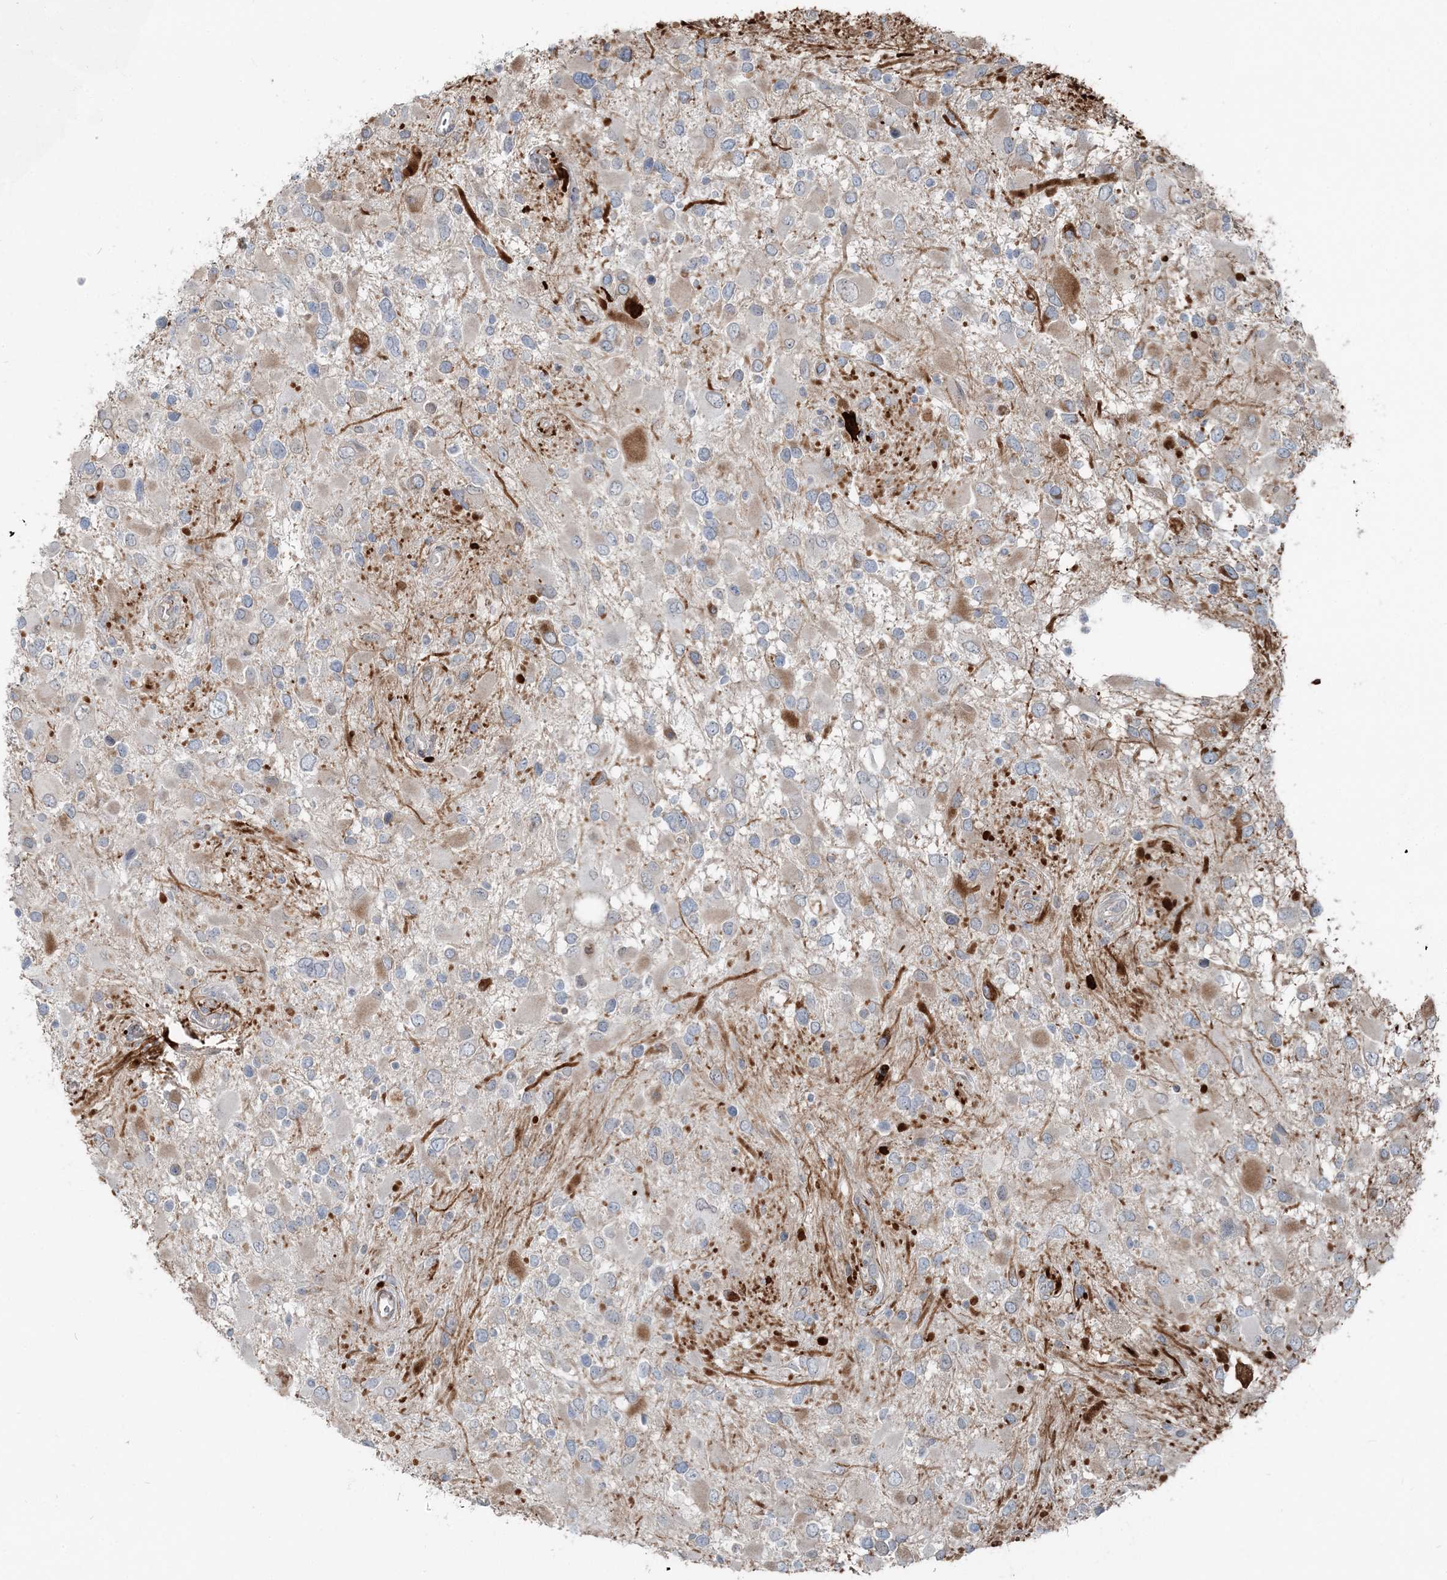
{"staining": {"intensity": "weak", "quantity": "<25%", "location": "cytoplasmic/membranous"}, "tissue": "glioma", "cell_type": "Tumor cells", "image_type": "cancer", "snomed": [{"axis": "morphology", "description": "Glioma, malignant, High grade"}, {"axis": "topography", "description": "Brain"}], "caption": "Immunohistochemistry micrograph of human glioma stained for a protein (brown), which shows no staining in tumor cells.", "gene": "FBXL17", "patient": {"sex": "male", "age": 53}}